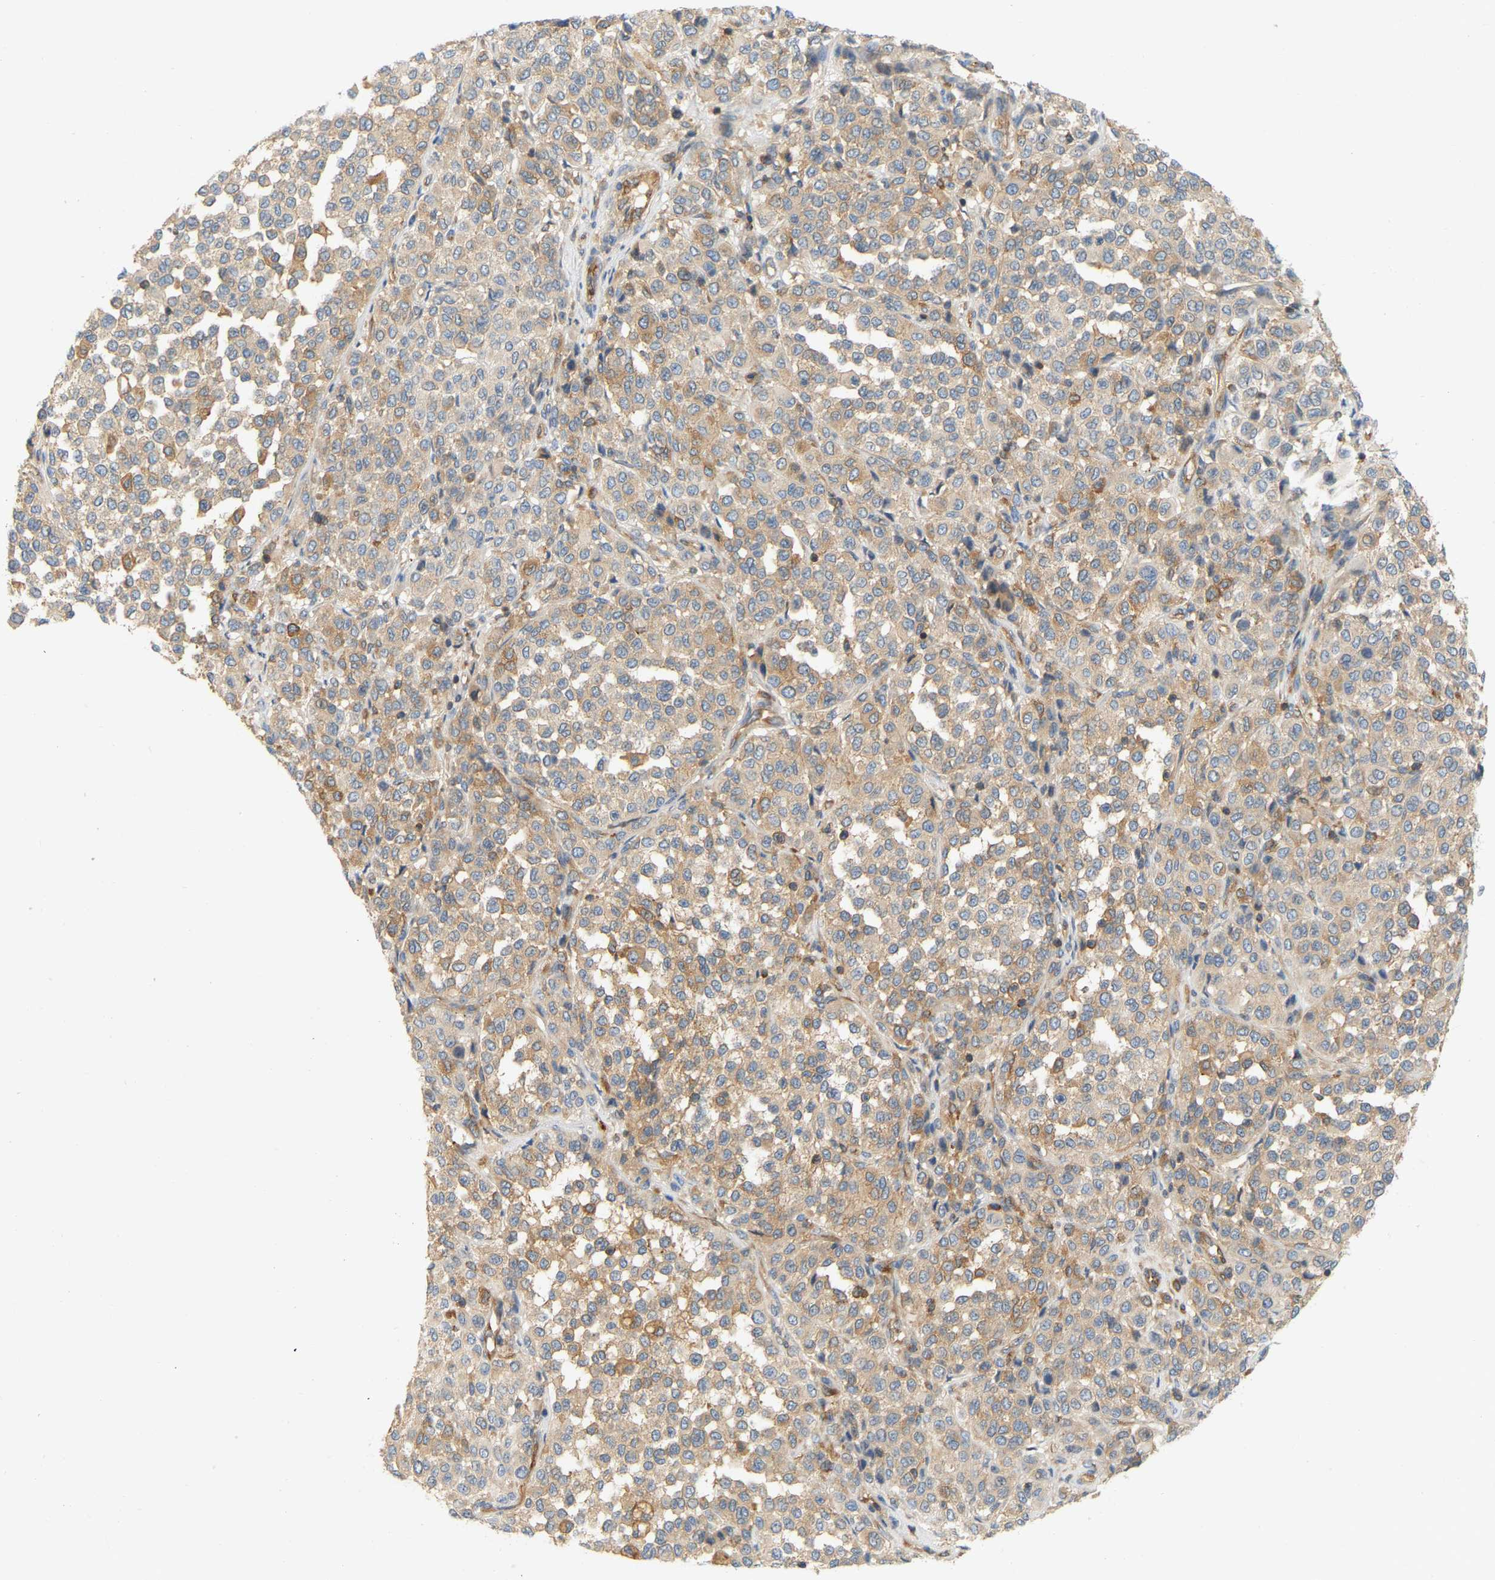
{"staining": {"intensity": "moderate", "quantity": "<25%", "location": "cytoplasmic/membranous"}, "tissue": "melanoma", "cell_type": "Tumor cells", "image_type": "cancer", "snomed": [{"axis": "morphology", "description": "Malignant melanoma, Metastatic site"}, {"axis": "topography", "description": "Pancreas"}], "caption": "A photomicrograph showing moderate cytoplasmic/membranous positivity in about <25% of tumor cells in malignant melanoma (metastatic site), as visualized by brown immunohistochemical staining.", "gene": "AKAP13", "patient": {"sex": "female", "age": 30}}